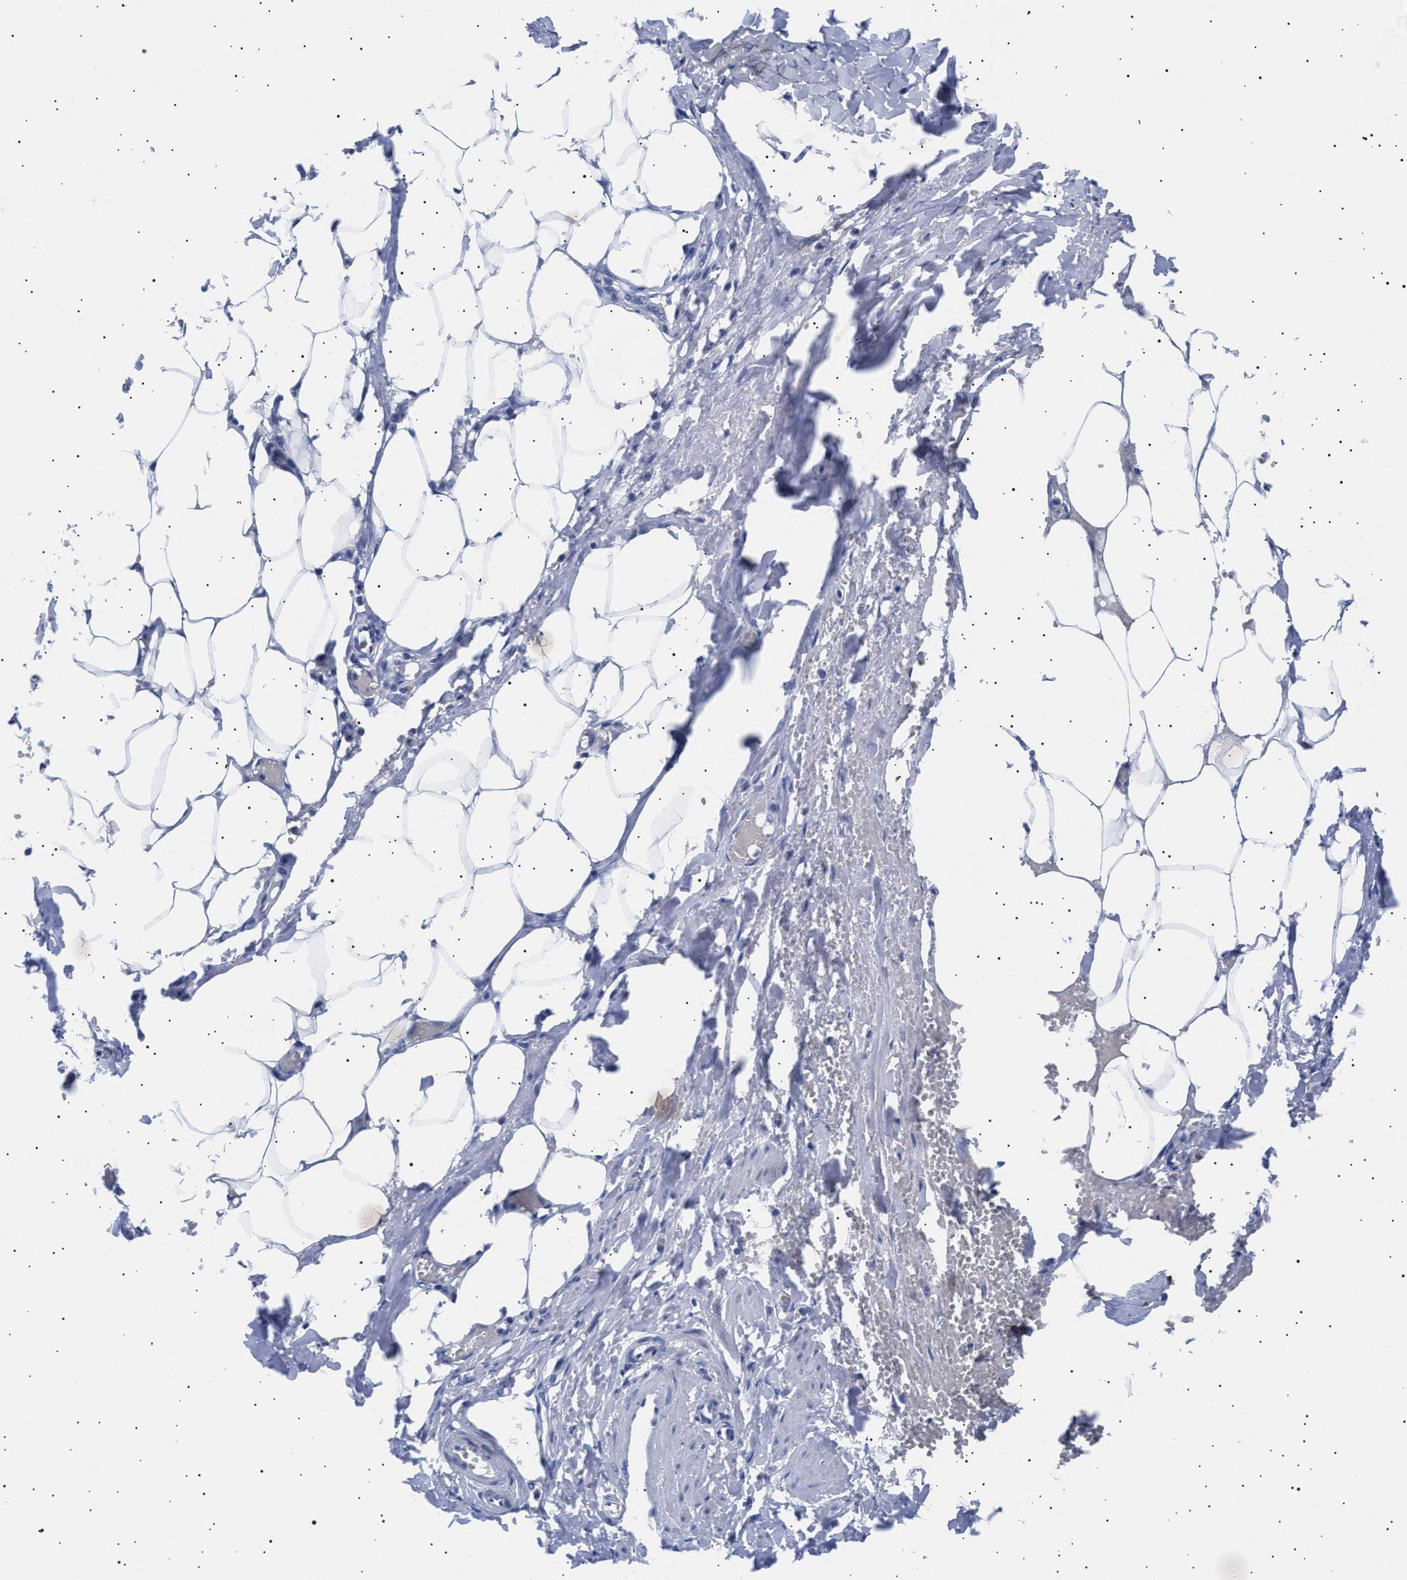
{"staining": {"intensity": "negative", "quantity": "none", "location": "none"}, "tissue": "adipose tissue", "cell_type": "Adipocytes", "image_type": "normal", "snomed": [{"axis": "morphology", "description": "Normal tissue, NOS"}, {"axis": "topography", "description": "Soft tissue"}, {"axis": "topography", "description": "Vascular tissue"}], "caption": "Protein analysis of normal adipose tissue exhibits no significant staining in adipocytes. Nuclei are stained in blue.", "gene": "HEMGN", "patient": {"sex": "female", "age": 35}}